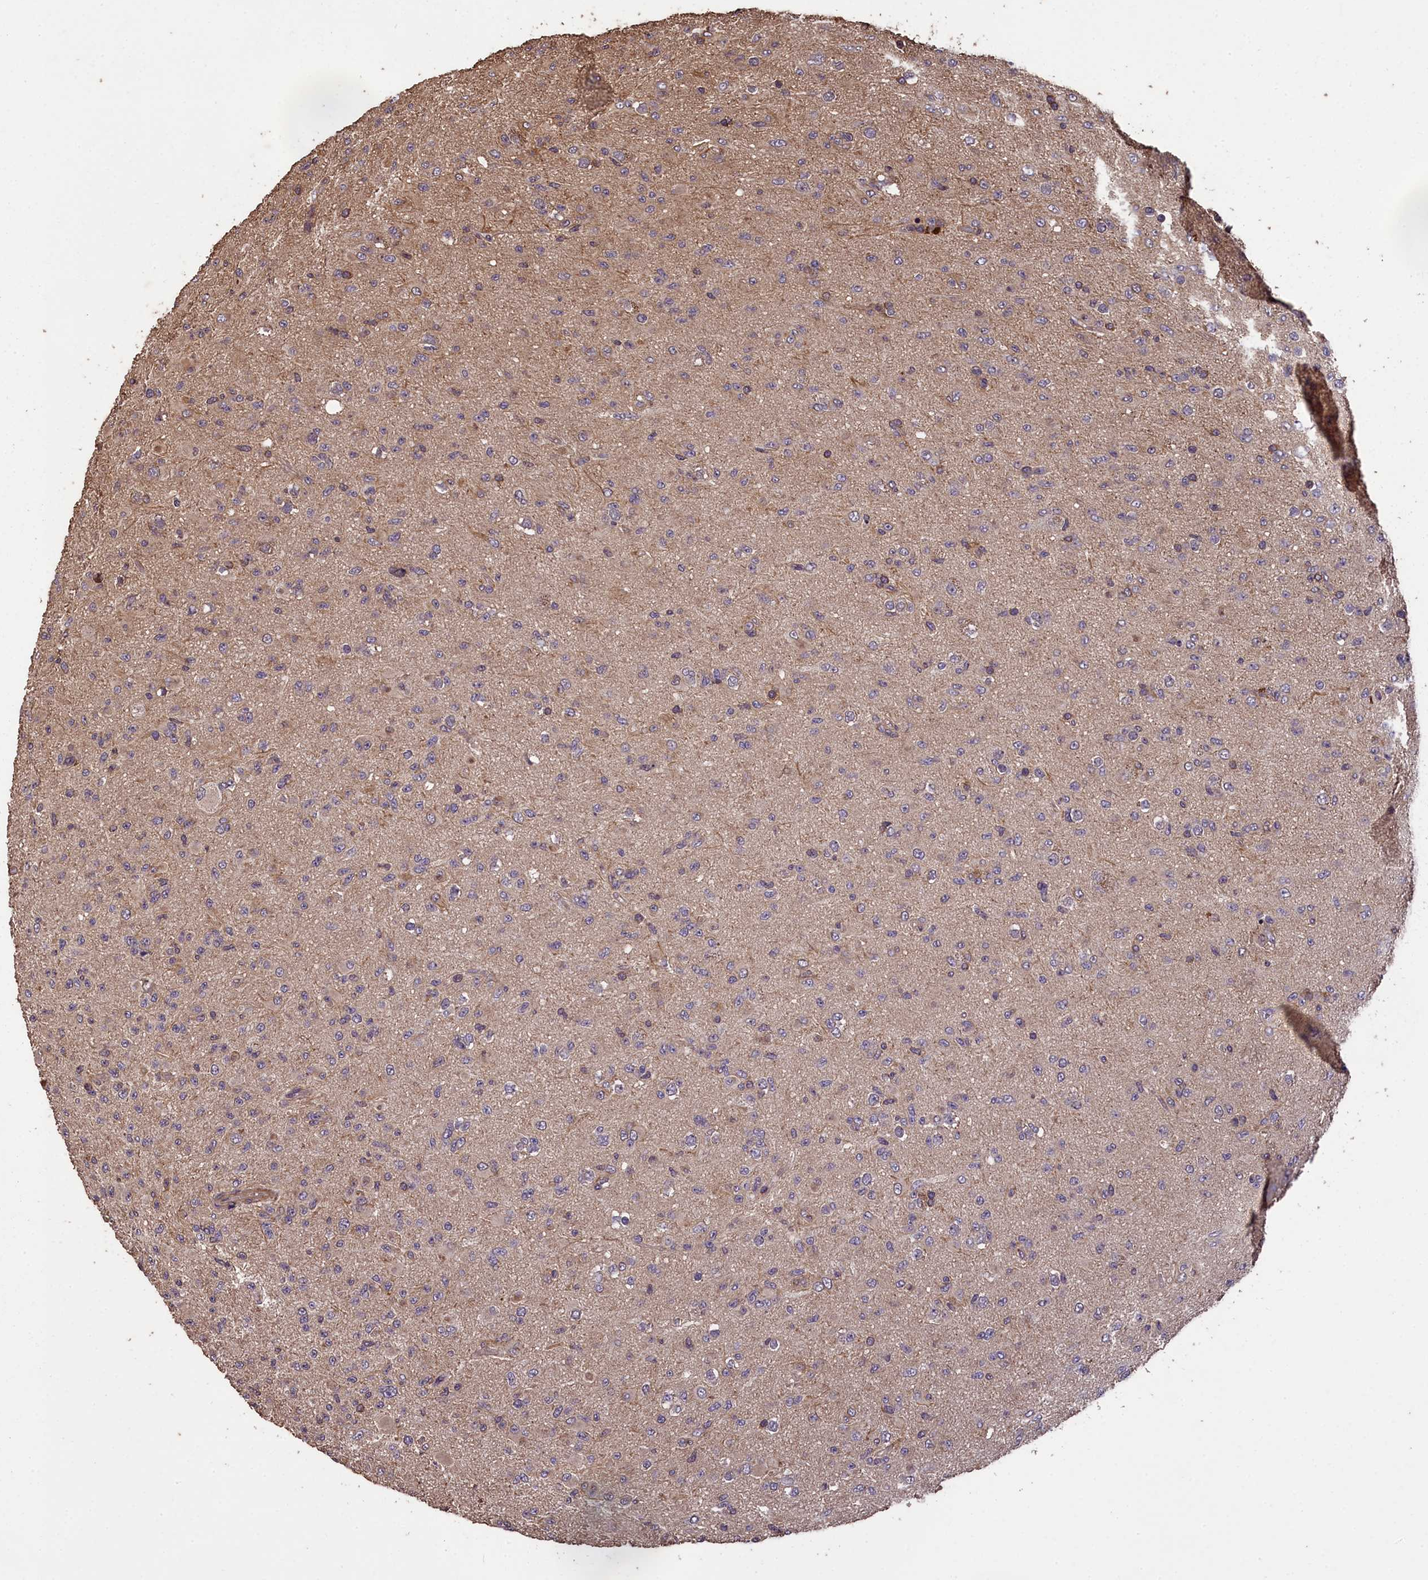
{"staining": {"intensity": "negative", "quantity": "none", "location": "none"}, "tissue": "glioma", "cell_type": "Tumor cells", "image_type": "cancer", "snomed": [{"axis": "morphology", "description": "Glioma, malignant, Low grade"}, {"axis": "topography", "description": "Brain"}], "caption": "A high-resolution micrograph shows immunohistochemistry (IHC) staining of glioma, which exhibits no significant expression in tumor cells.", "gene": "CHD9", "patient": {"sex": "male", "age": 65}}